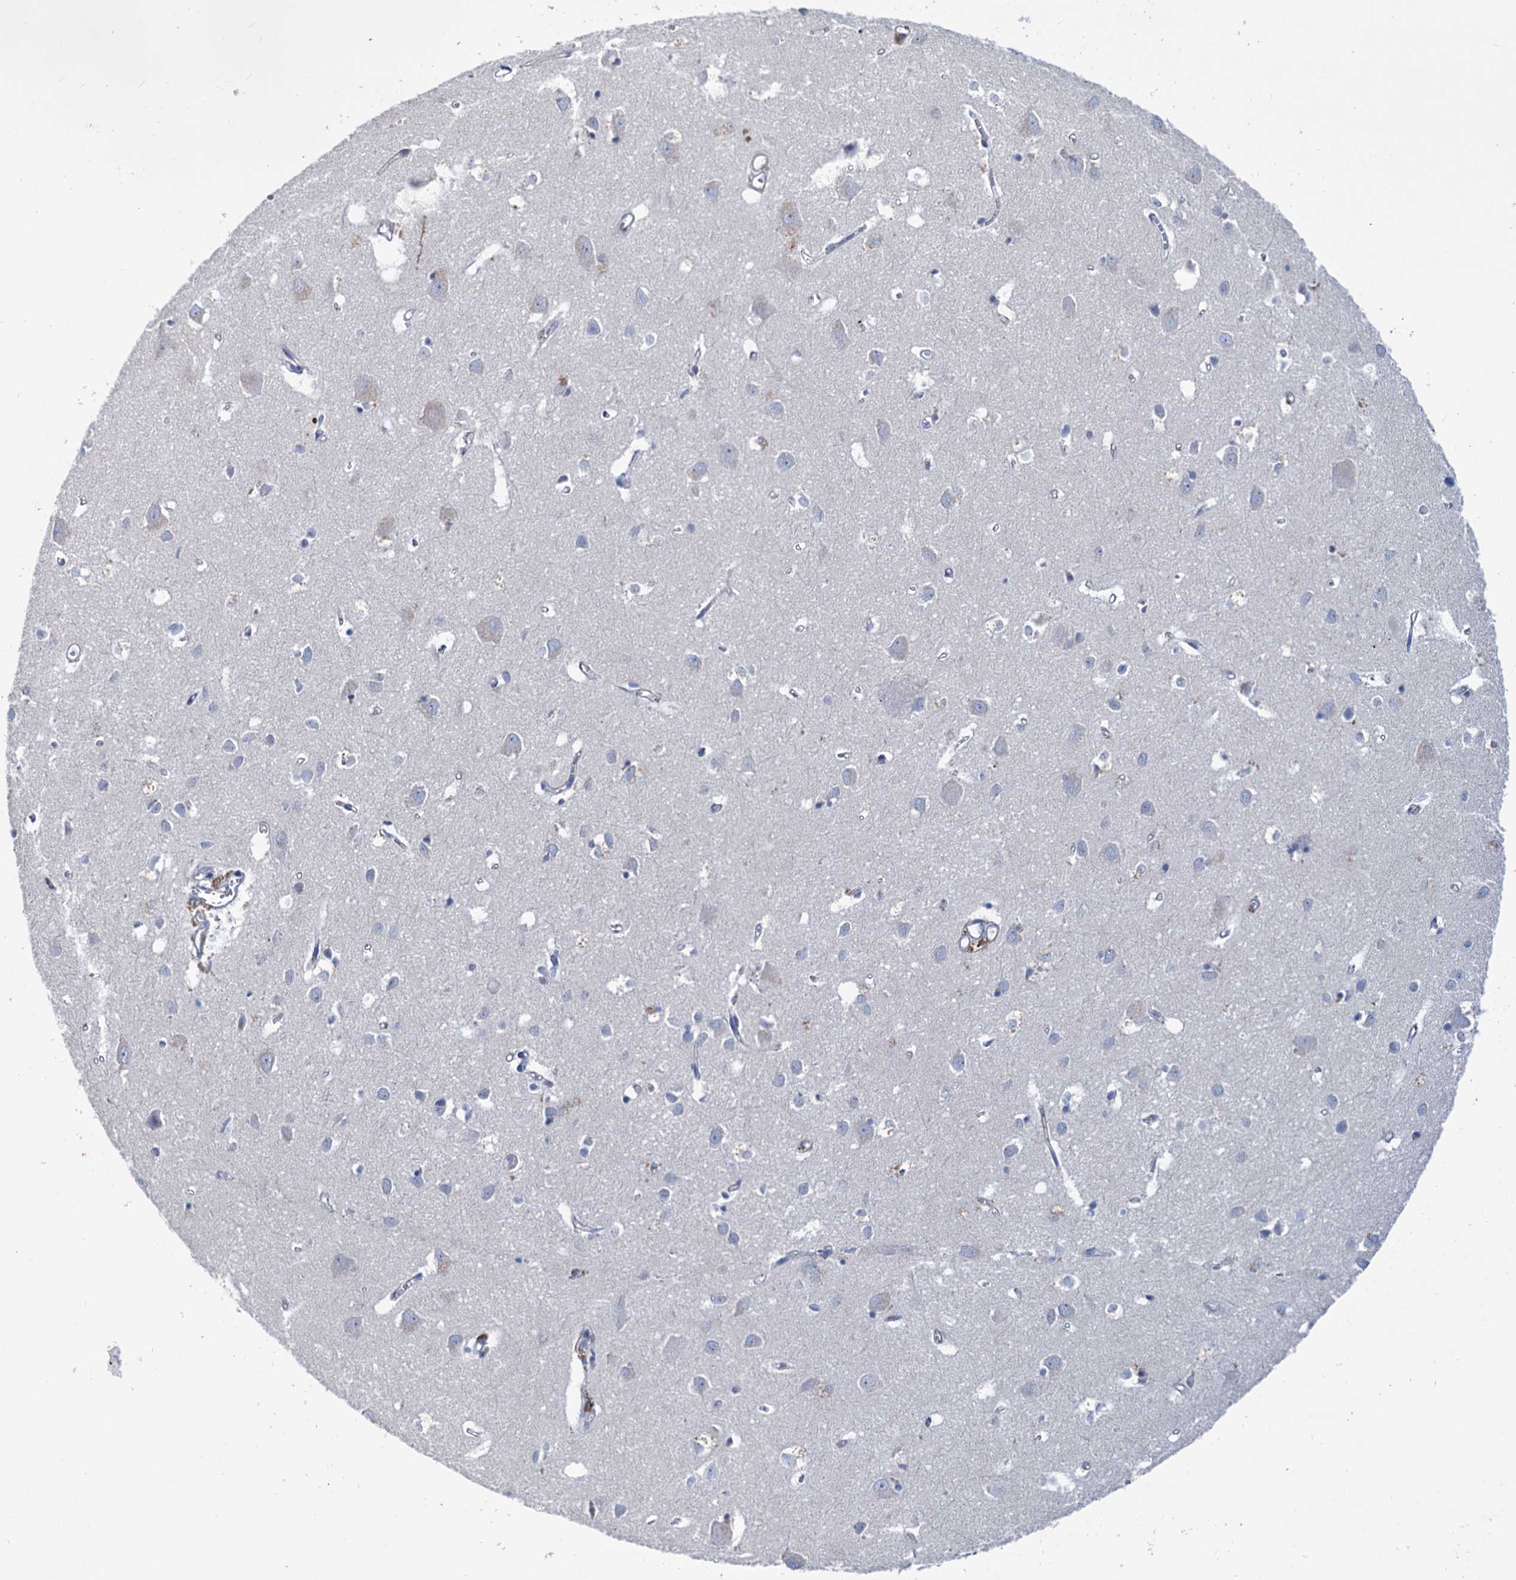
{"staining": {"intensity": "negative", "quantity": "none", "location": "none"}, "tissue": "cerebral cortex", "cell_type": "Endothelial cells", "image_type": "normal", "snomed": [{"axis": "morphology", "description": "Normal tissue, NOS"}, {"axis": "topography", "description": "Cerebral cortex"}], "caption": "Cerebral cortex stained for a protein using IHC demonstrates no staining endothelial cells.", "gene": "FAM111B", "patient": {"sex": "female", "age": 64}}